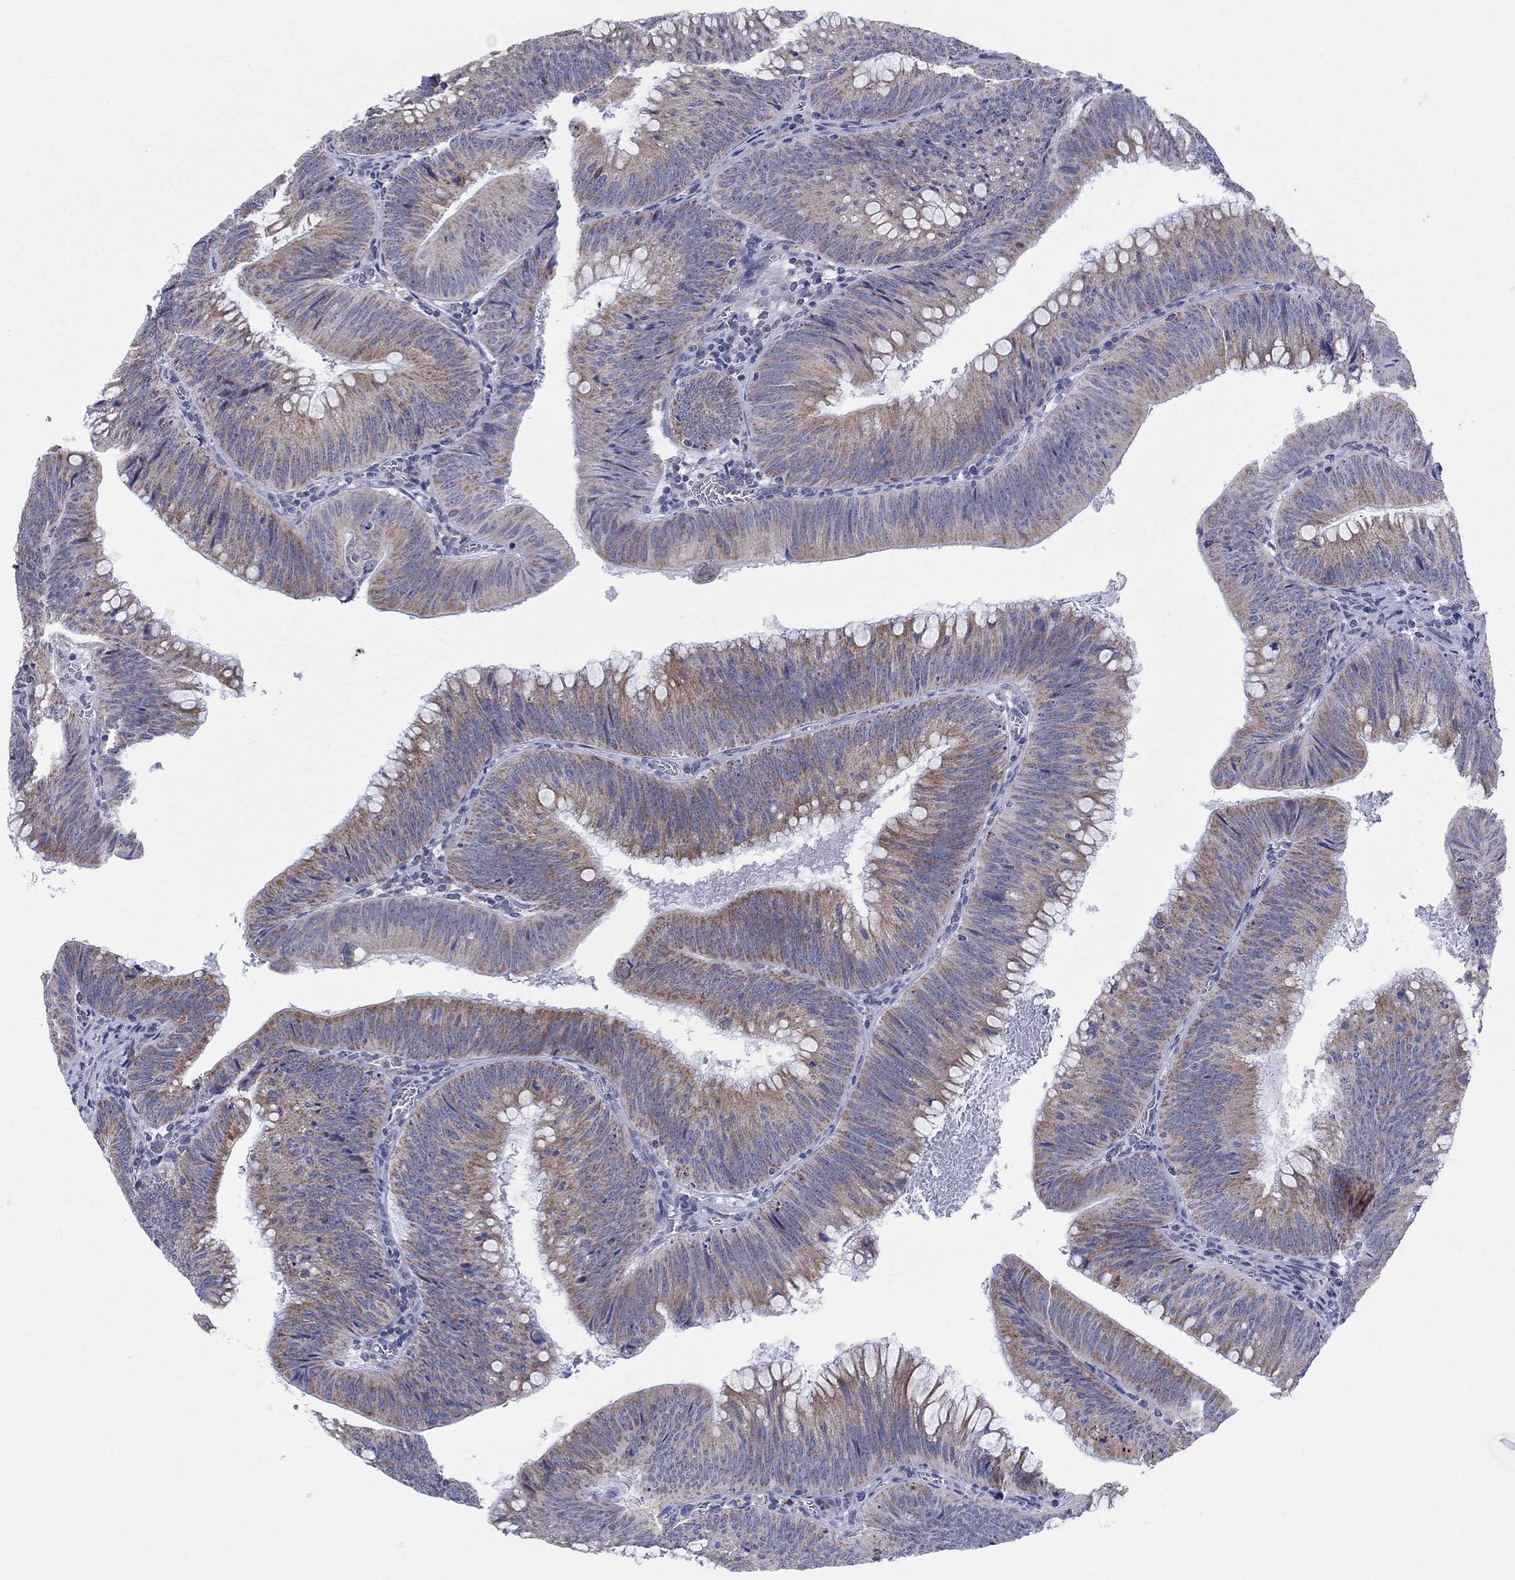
{"staining": {"intensity": "moderate", "quantity": "25%-75%", "location": "cytoplasmic/membranous"}, "tissue": "colorectal cancer", "cell_type": "Tumor cells", "image_type": "cancer", "snomed": [{"axis": "morphology", "description": "Adenocarcinoma, NOS"}, {"axis": "topography", "description": "Rectum"}], "caption": "This is a histology image of immunohistochemistry staining of colorectal cancer (adenocarcinoma), which shows moderate positivity in the cytoplasmic/membranous of tumor cells.", "gene": "KISS1R", "patient": {"sex": "female", "age": 72}}